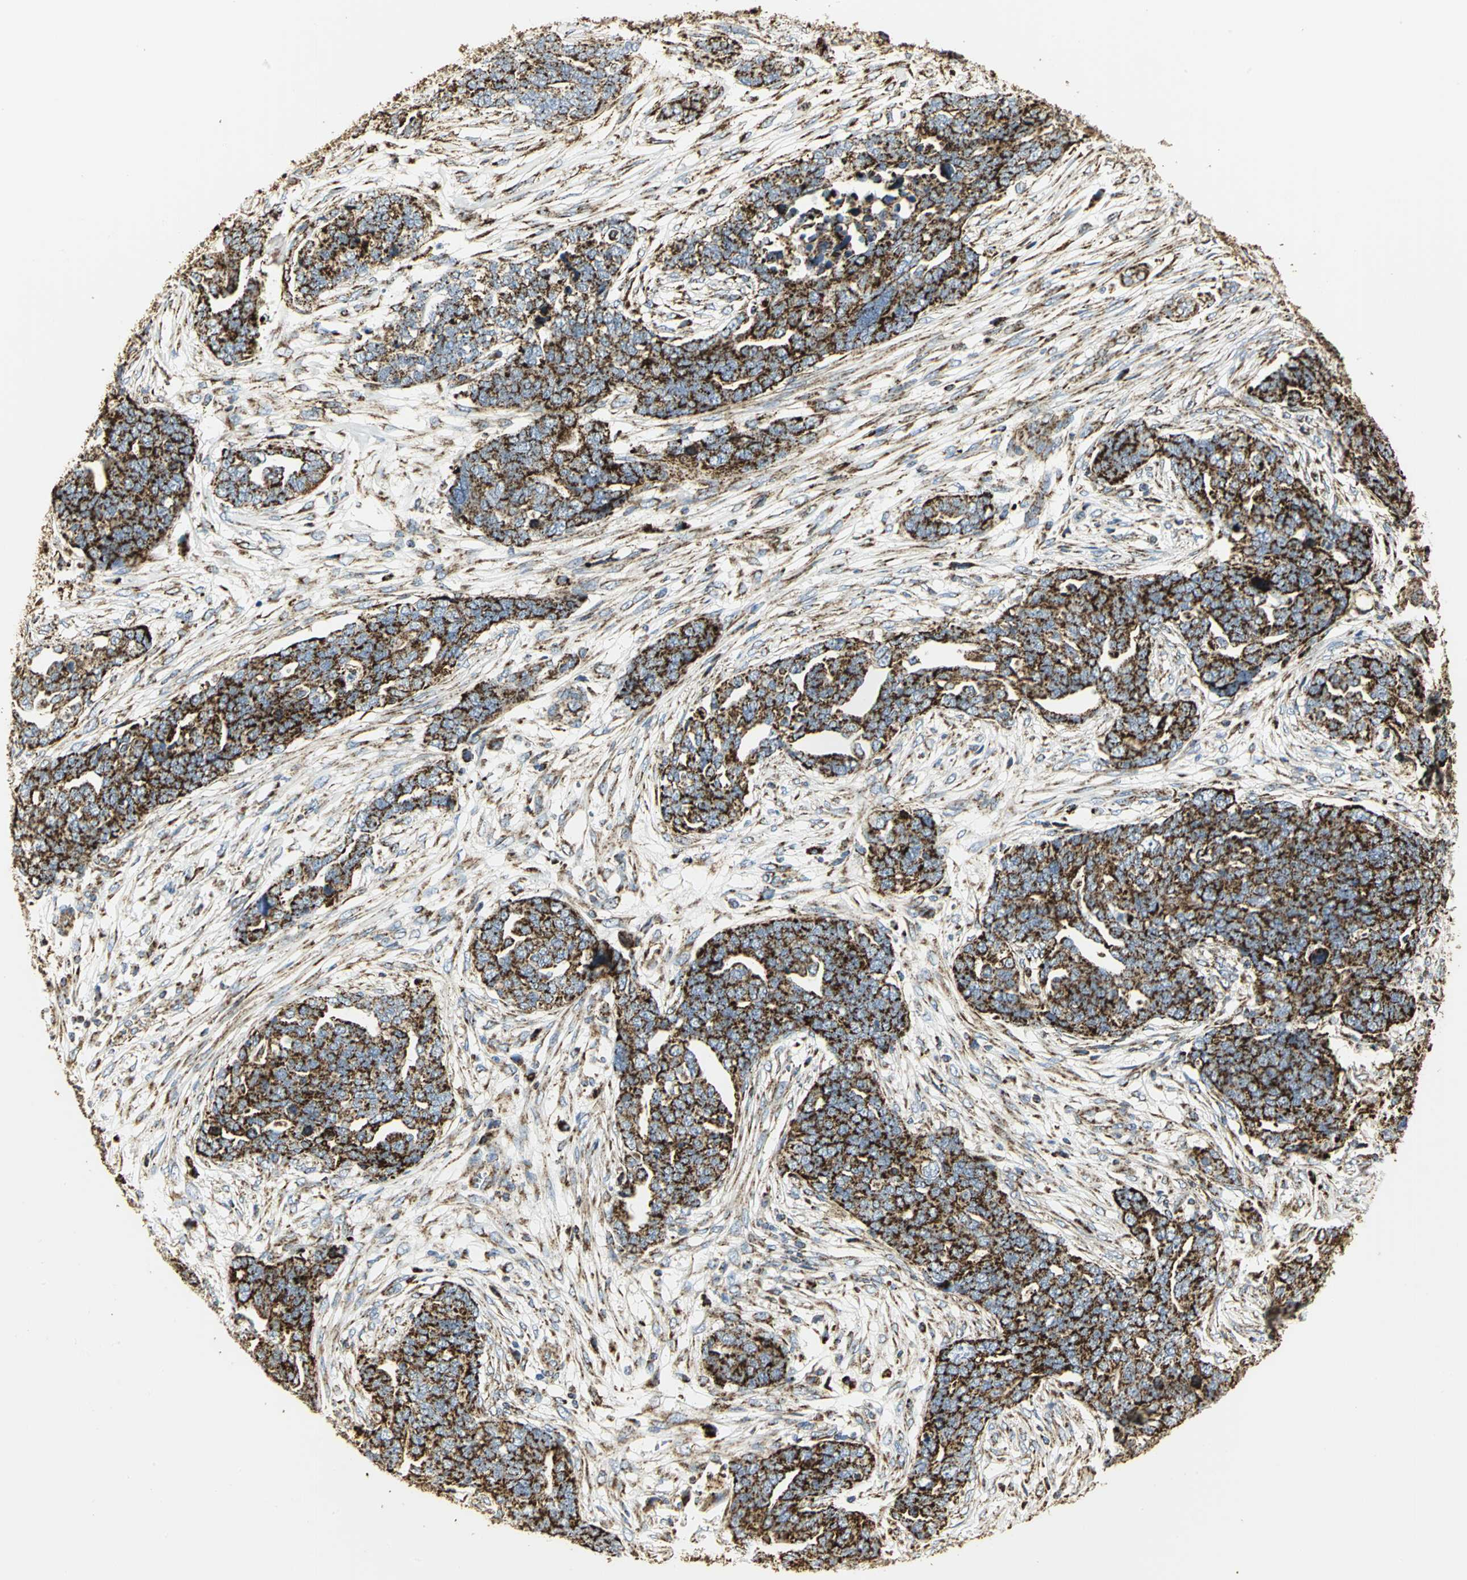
{"staining": {"intensity": "strong", "quantity": ">75%", "location": "cytoplasmic/membranous"}, "tissue": "ovarian cancer", "cell_type": "Tumor cells", "image_type": "cancer", "snomed": [{"axis": "morphology", "description": "Normal tissue, NOS"}, {"axis": "morphology", "description": "Cystadenocarcinoma, serous, NOS"}, {"axis": "topography", "description": "Fallopian tube"}, {"axis": "topography", "description": "Ovary"}], "caption": "Ovarian cancer stained with DAB (3,3'-diaminobenzidine) immunohistochemistry (IHC) demonstrates high levels of strong cytoplasmic/membranous staining in approximately >75% of tumor cells. The staining was performed using DAB to visualize the protein expression in brown, while the nuclei were stained in blue with hematoxylin (Magnification: 20x).", "gene": "VDAC1", "patient": {"sex": "female", "age": 56}}